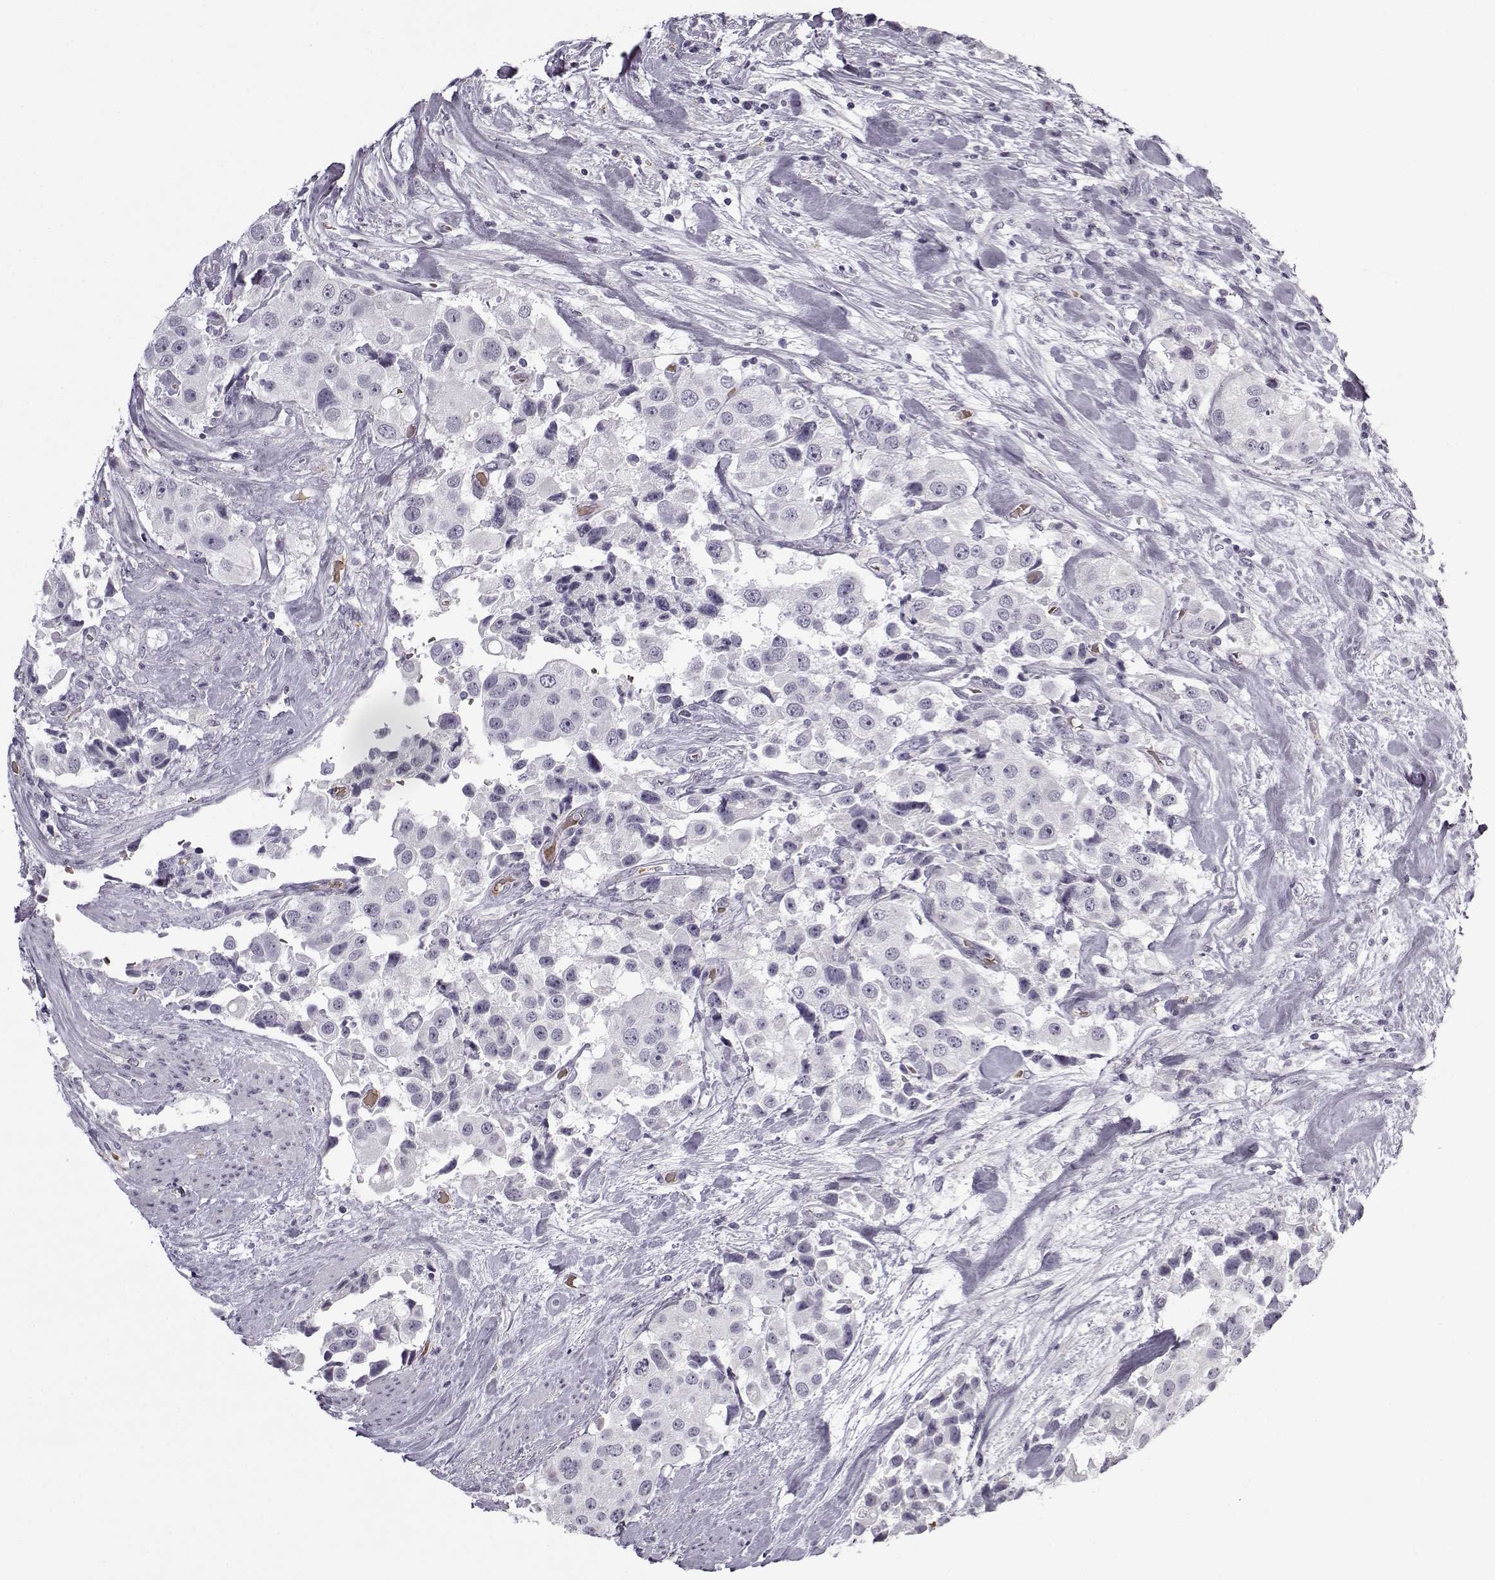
{"staining": {"intensity": "negative", "quantity": "none", "location": "none"}, "tissue": "urothelial cancer", "cell_type": "Tumor cells", "image_type": "cancer", "snomed": [{"axis": "morphology", "description": "Urothelial carcinoma, High grade"}, {"axis": "topography", "description": "Urinary bladder"}], "caption": "High magnification brightfield microscopy of urothelial carcinoma (high-grade) stained with DAB (3,3'-diaminobenzidine) (brown) and counterstained with hematoxylin (blue): tumor cells show no significant positivity. (Stains: DAB immunohistochemistry with hematoxylin counter stain, Microscopy: brightfield microscopy at high magnification).", "gene": "SNCA", "patient": {"sex": "female", "age": 64}}